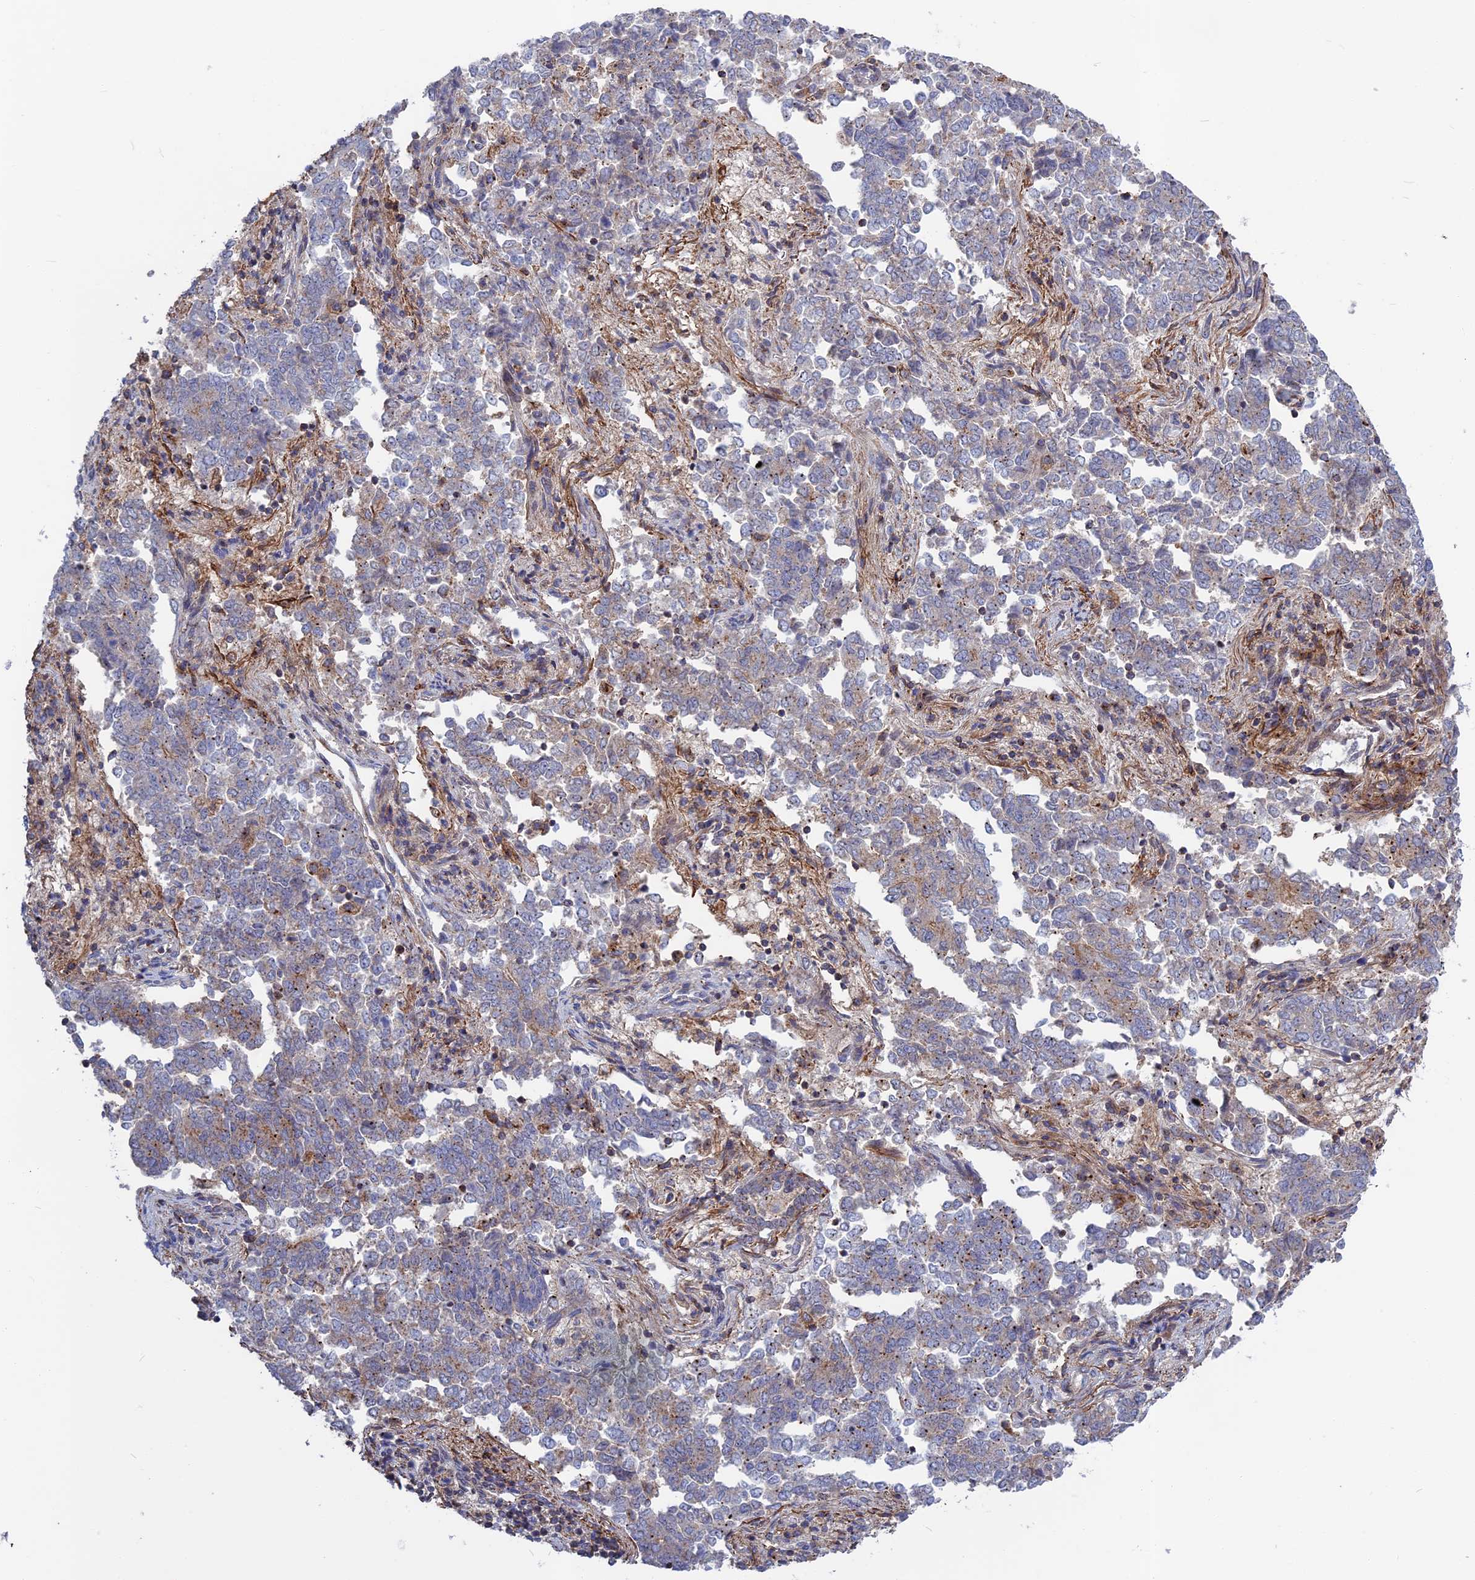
{"staining": {"intensity": "weak", "quantity": "<25%", "location": "cytoplasmic/membranous"}, "tissue": "endometrial cancer", "cell_type": "Tumor cells", "image_type": "cancer", "snomed": [{"axis": "morphology", "description": "Adenocarcinoma, NOS"}, {"axis": "topography", "description": "Endometrium"}], "caption": "DAB immunohistochemical staining of endometrial cancer (adenocarcinoma) demonstrates no significant expression in tumor cells.", "gene": "LYPD5", "patient": {"sex": "female", "age": 80}}